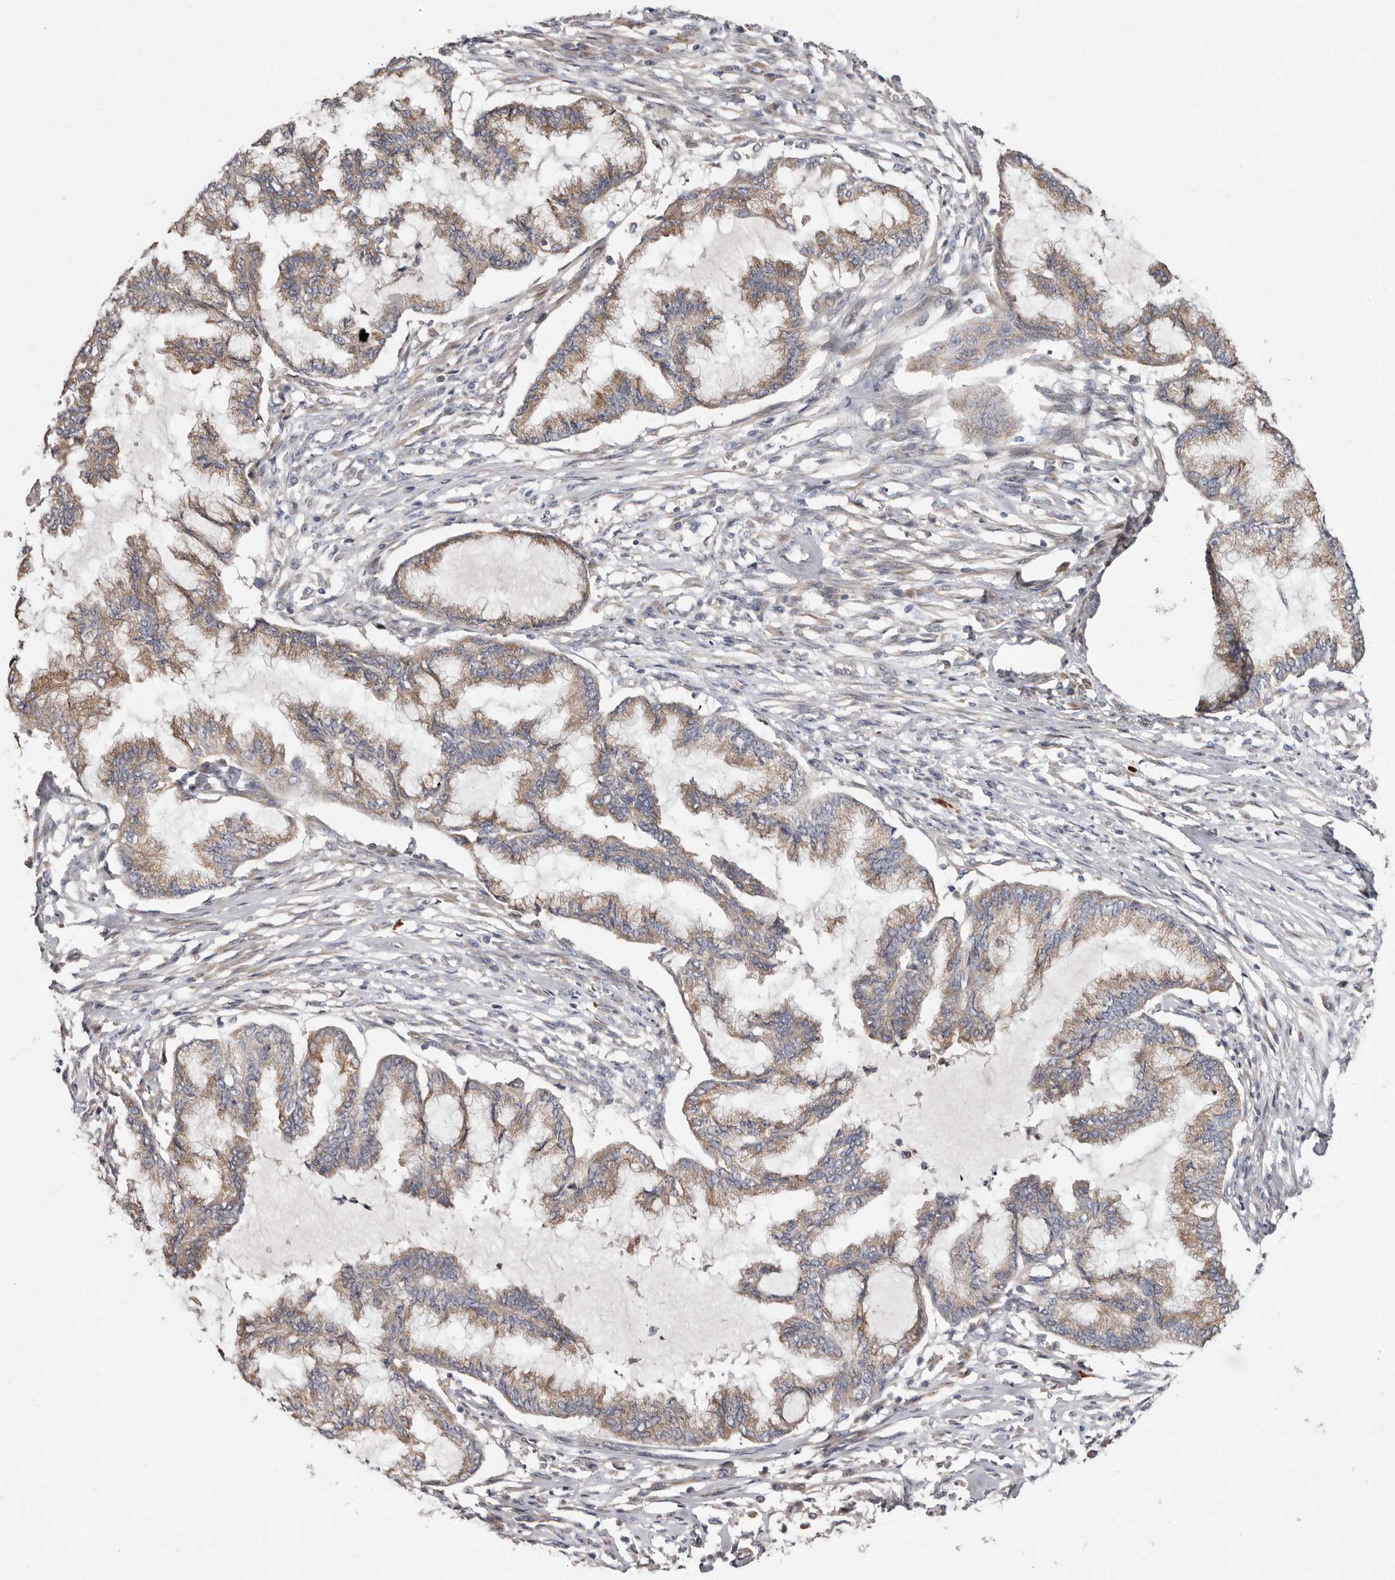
{"staining": {"intensity": "weak", "quantity": ">75%", "location": "cytoplasmic/membranous"}, "tissue": "endometrial cancer", "cell_type": "Tumor cells", "image_type": "cancer", "snomed": [{"axis": "morphology", "description": "Adenocarcinoma, NOS"}, {"axis": "topography", "description": "Endometrium"}], "caption": "Immunohistochemical staining of endometrial adenocarcinoma displays weak cytoplasmic/membranous protein staining in approximately >75% of tumor cells.", "gene": "ASIC5", "patient": {"sex": "female", "age": 86}}